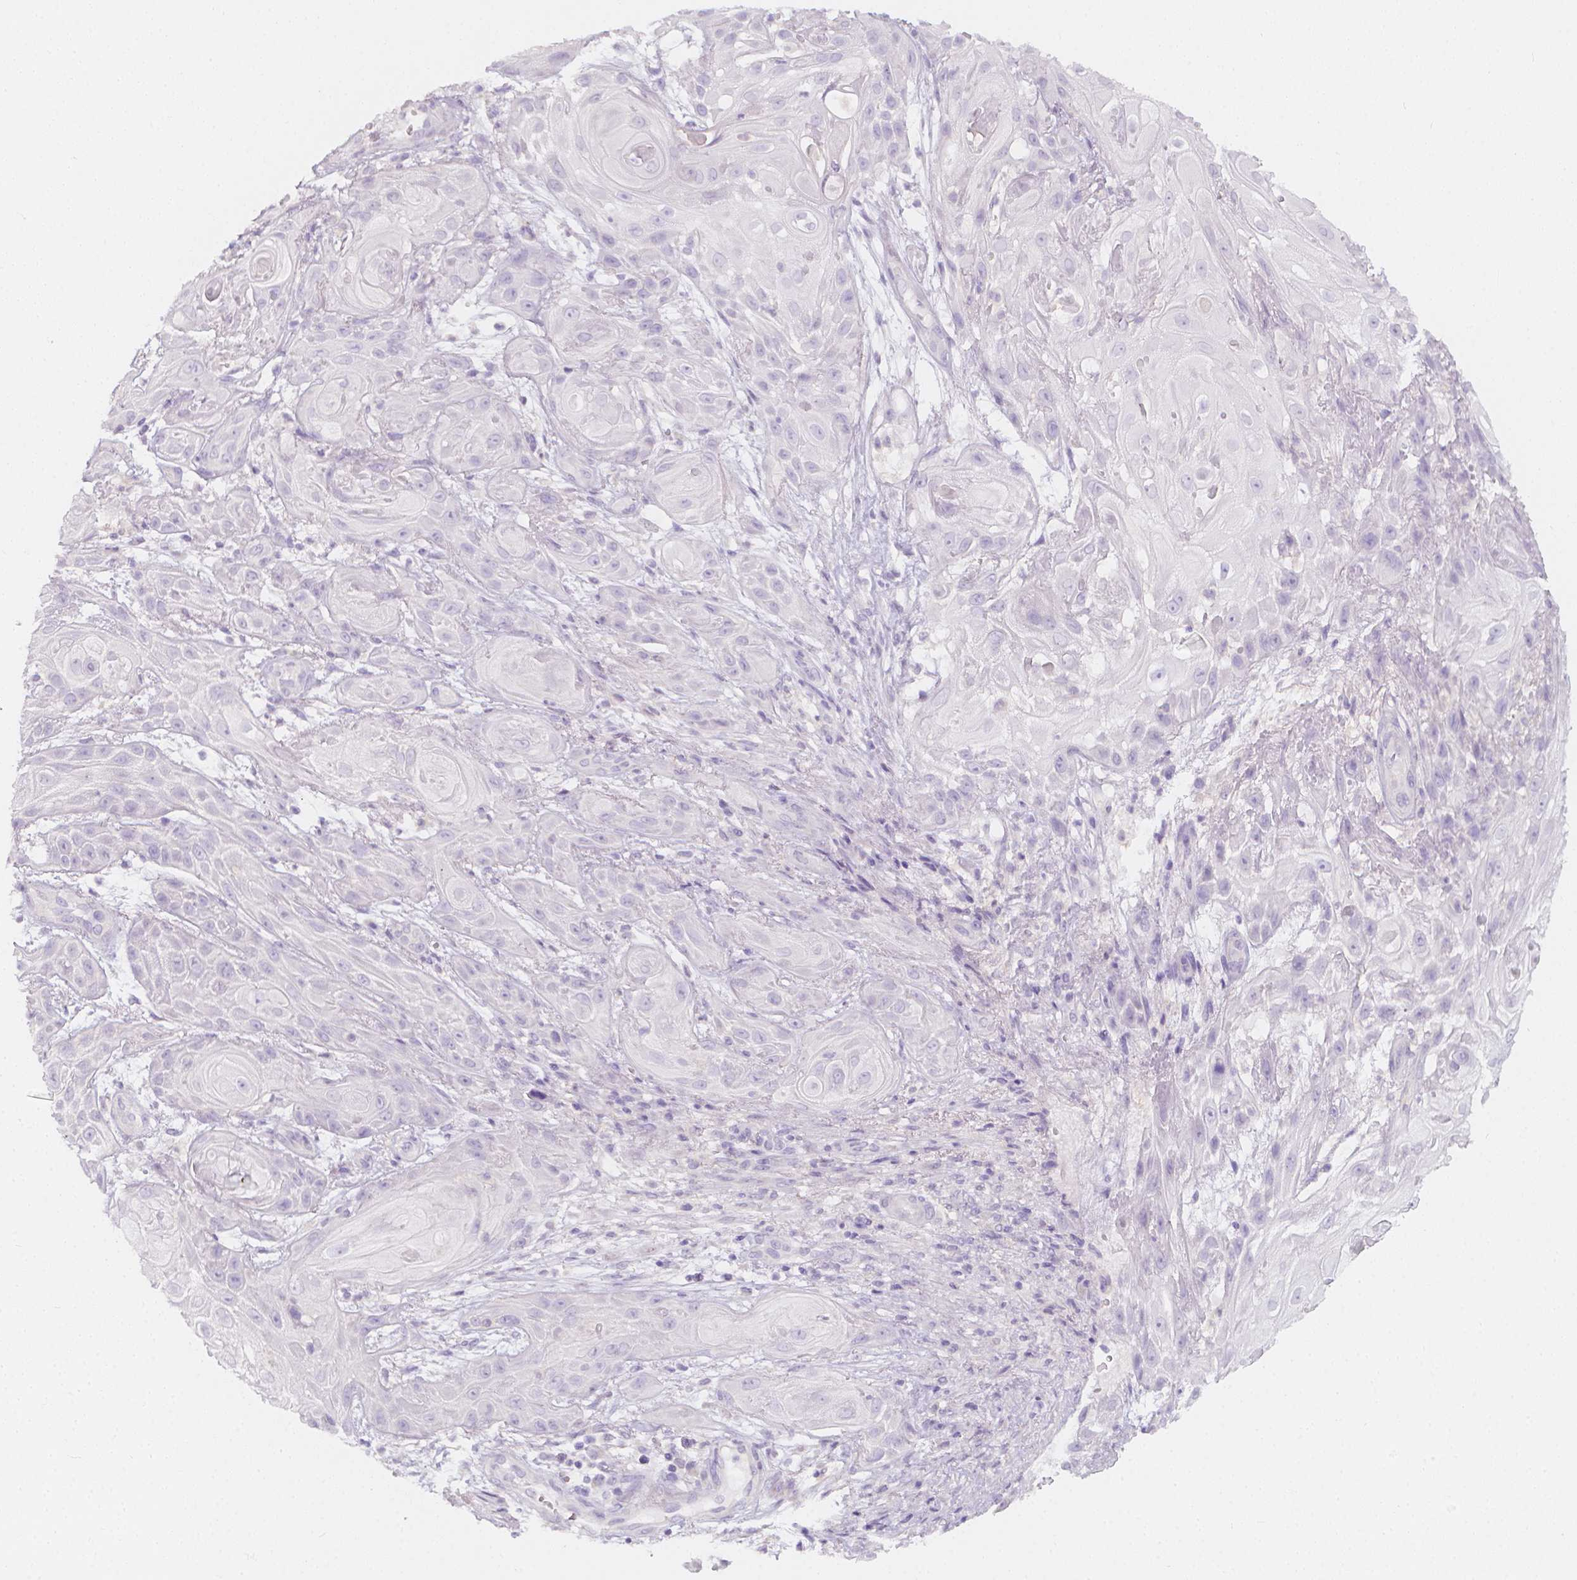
{"staining": {"intensity": "negative", "quantity": "none", "location": "none"}, "tissue": "skin cancer", "cell_type": "Tumor cells", "image_type": "cancer", "snomed": [{"axis": "morphology", "description": "Squamous cell carcinoma, NOS"}, {"axis": "topography", "description": "Skin"}], "caption": "This is an immunohistochemistry micrograph of human squamous cell carcinoma (skin). There is no expression in tumor cells.", "gene": "RBFOX1", "patient": {"sex": "male", "age": 62}}